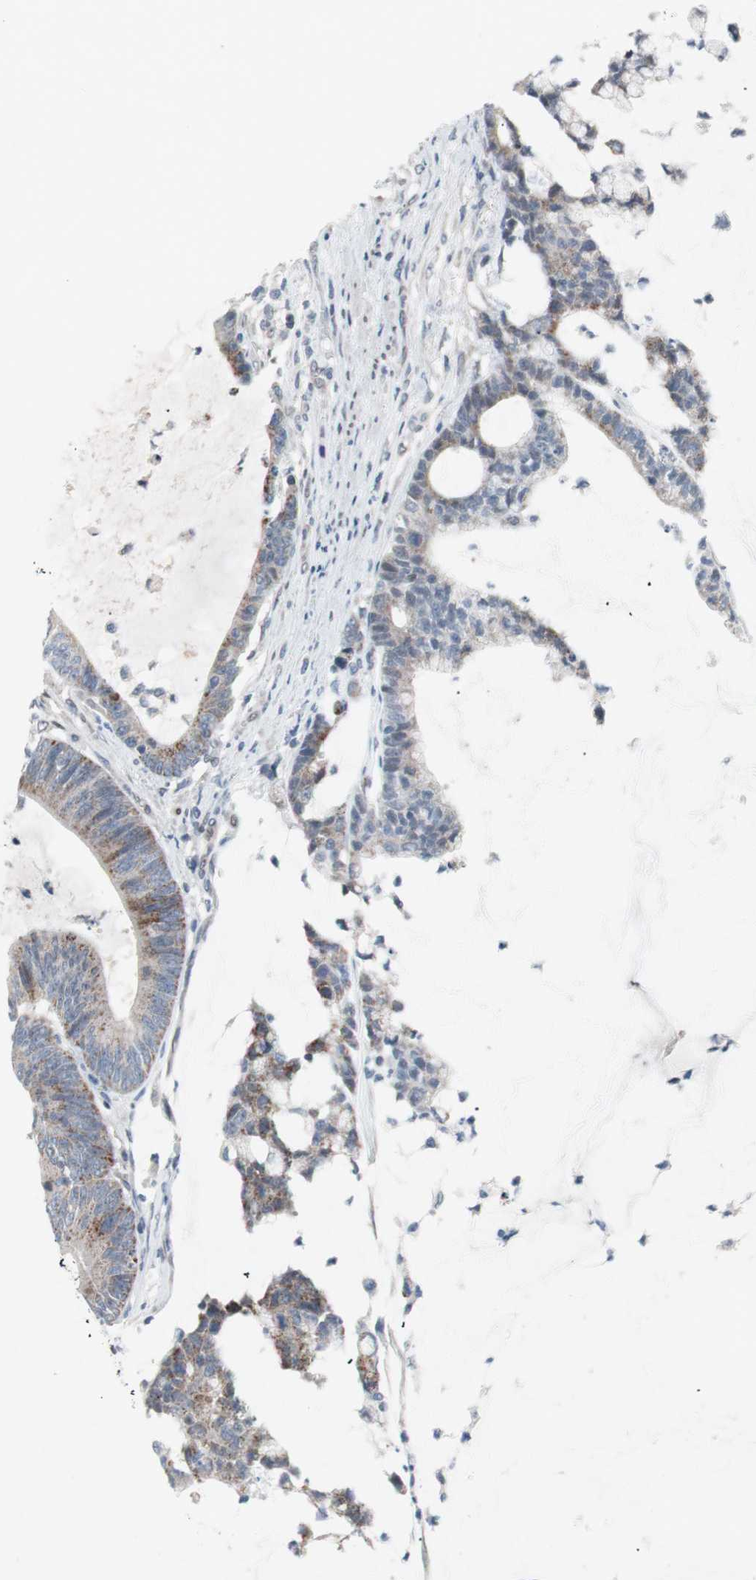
{"staining": {"intensity": "moderate", "quantity": "25%-75%", "location": "cytoplasmic/membranous"}, "tissue": "colorectal cancer", "cell_type": "Tumor cells", "image_type": "cancer", "snomed": [{"axis": "morphology", "description": "Adenocarcinoma, NOS"}, {"axis": "topography", "description": "Colon"}], "caption": "Colorectal cancer (adenocarcinoma) stained for a protein (brown) displays moderate cytoplasmic/membranous positive expression in about 25%-75% of tumor cells.", "gene": "ARNT2", "patient": {"sex": "female", "age": 84}}